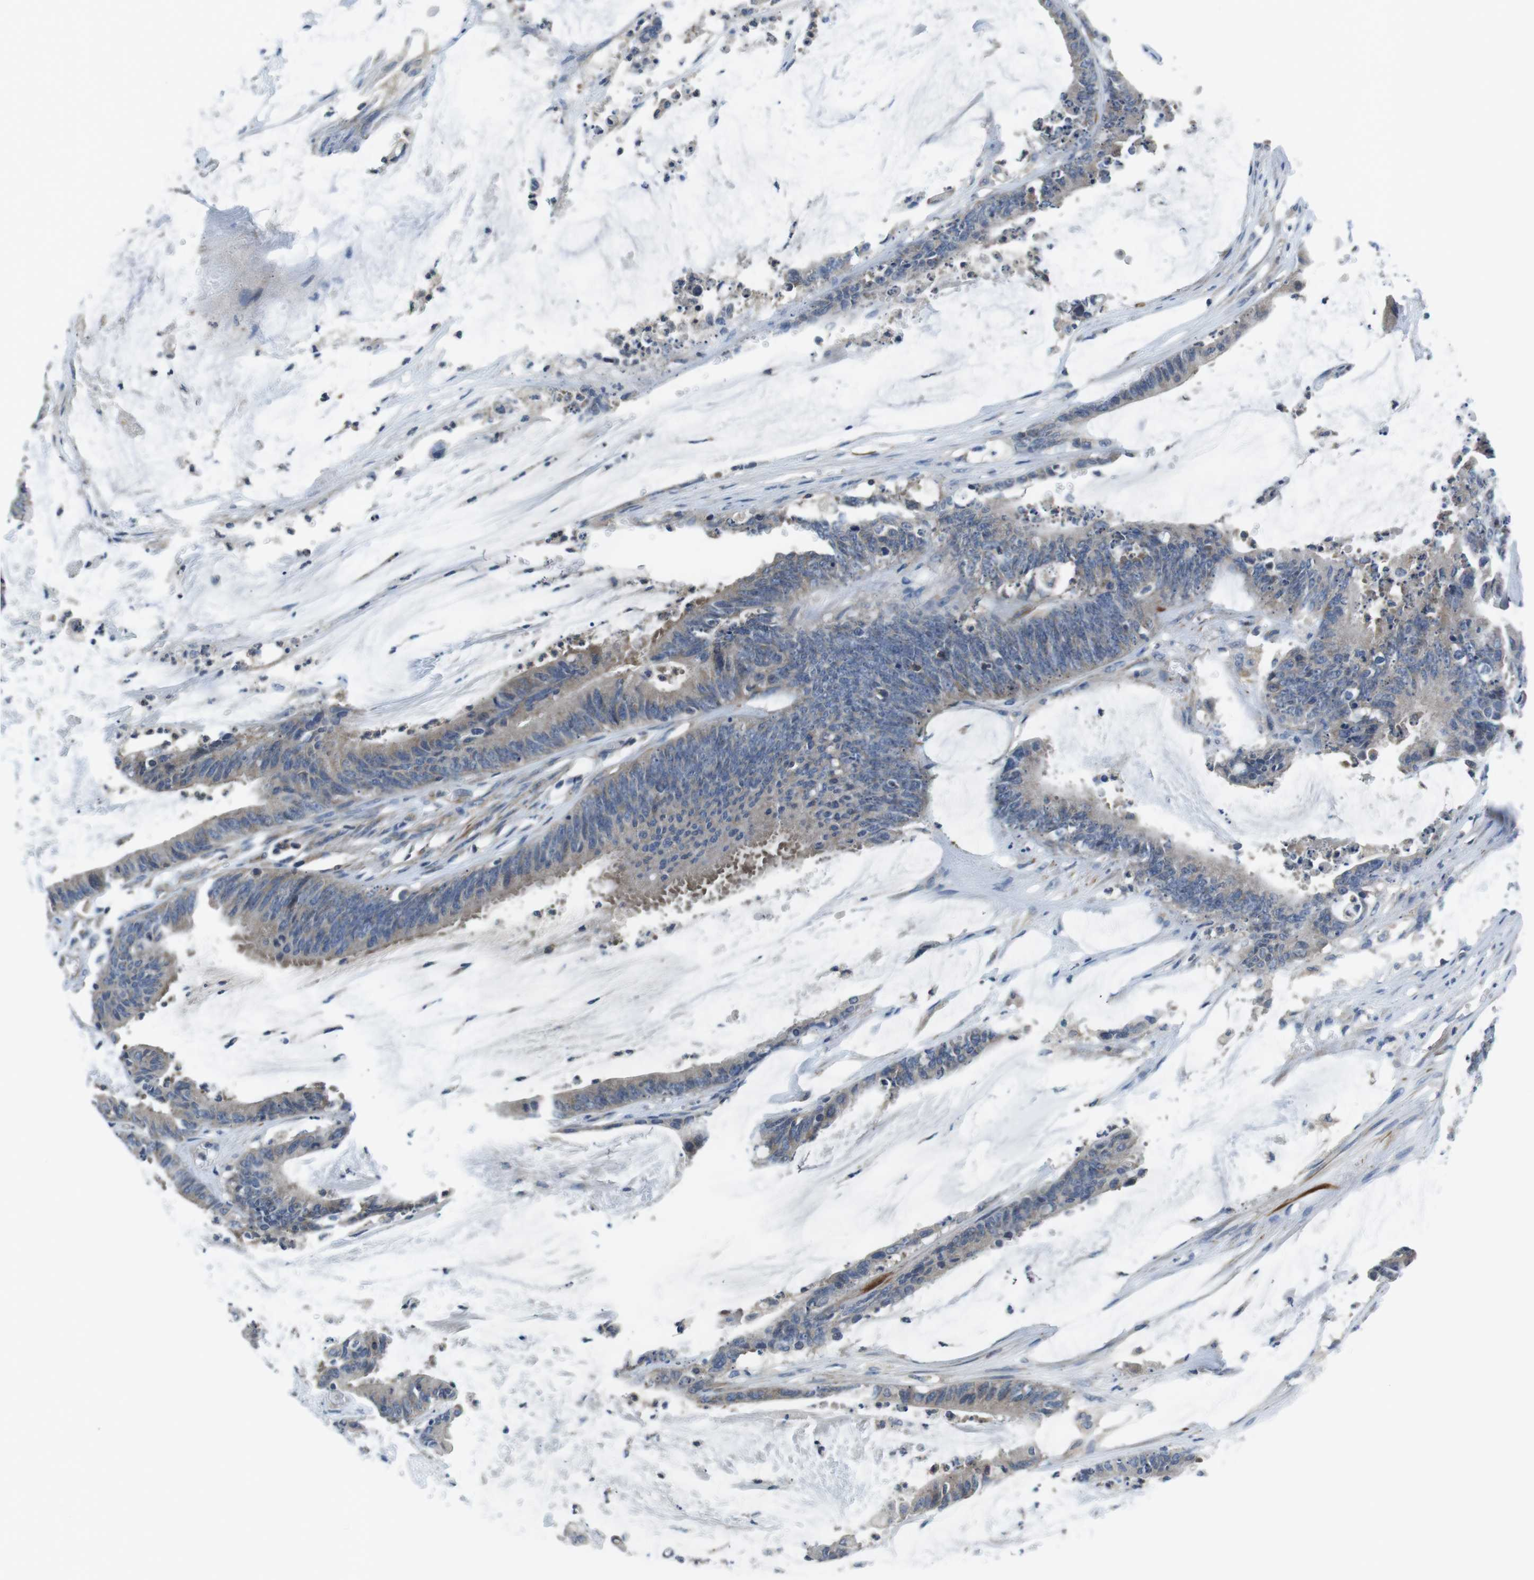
{"staining": {"intensity": "negative", "quantity": "none", "location": "none"}, "tissue": "colorectal cancer", "cell_type": "Tumor cells", "image_type": "cancer", "snomed": [{"axis": "morphology", "description": "Adenocarcinoma, NOS"}, {"axis": "topography", "description": "Rectum"}], "caption": "The photomicrograph displays no staining of tumor cells in colorectal cancer.", "gene": "PIK3CD", "patient": {"sex": "female", "age": 66}}